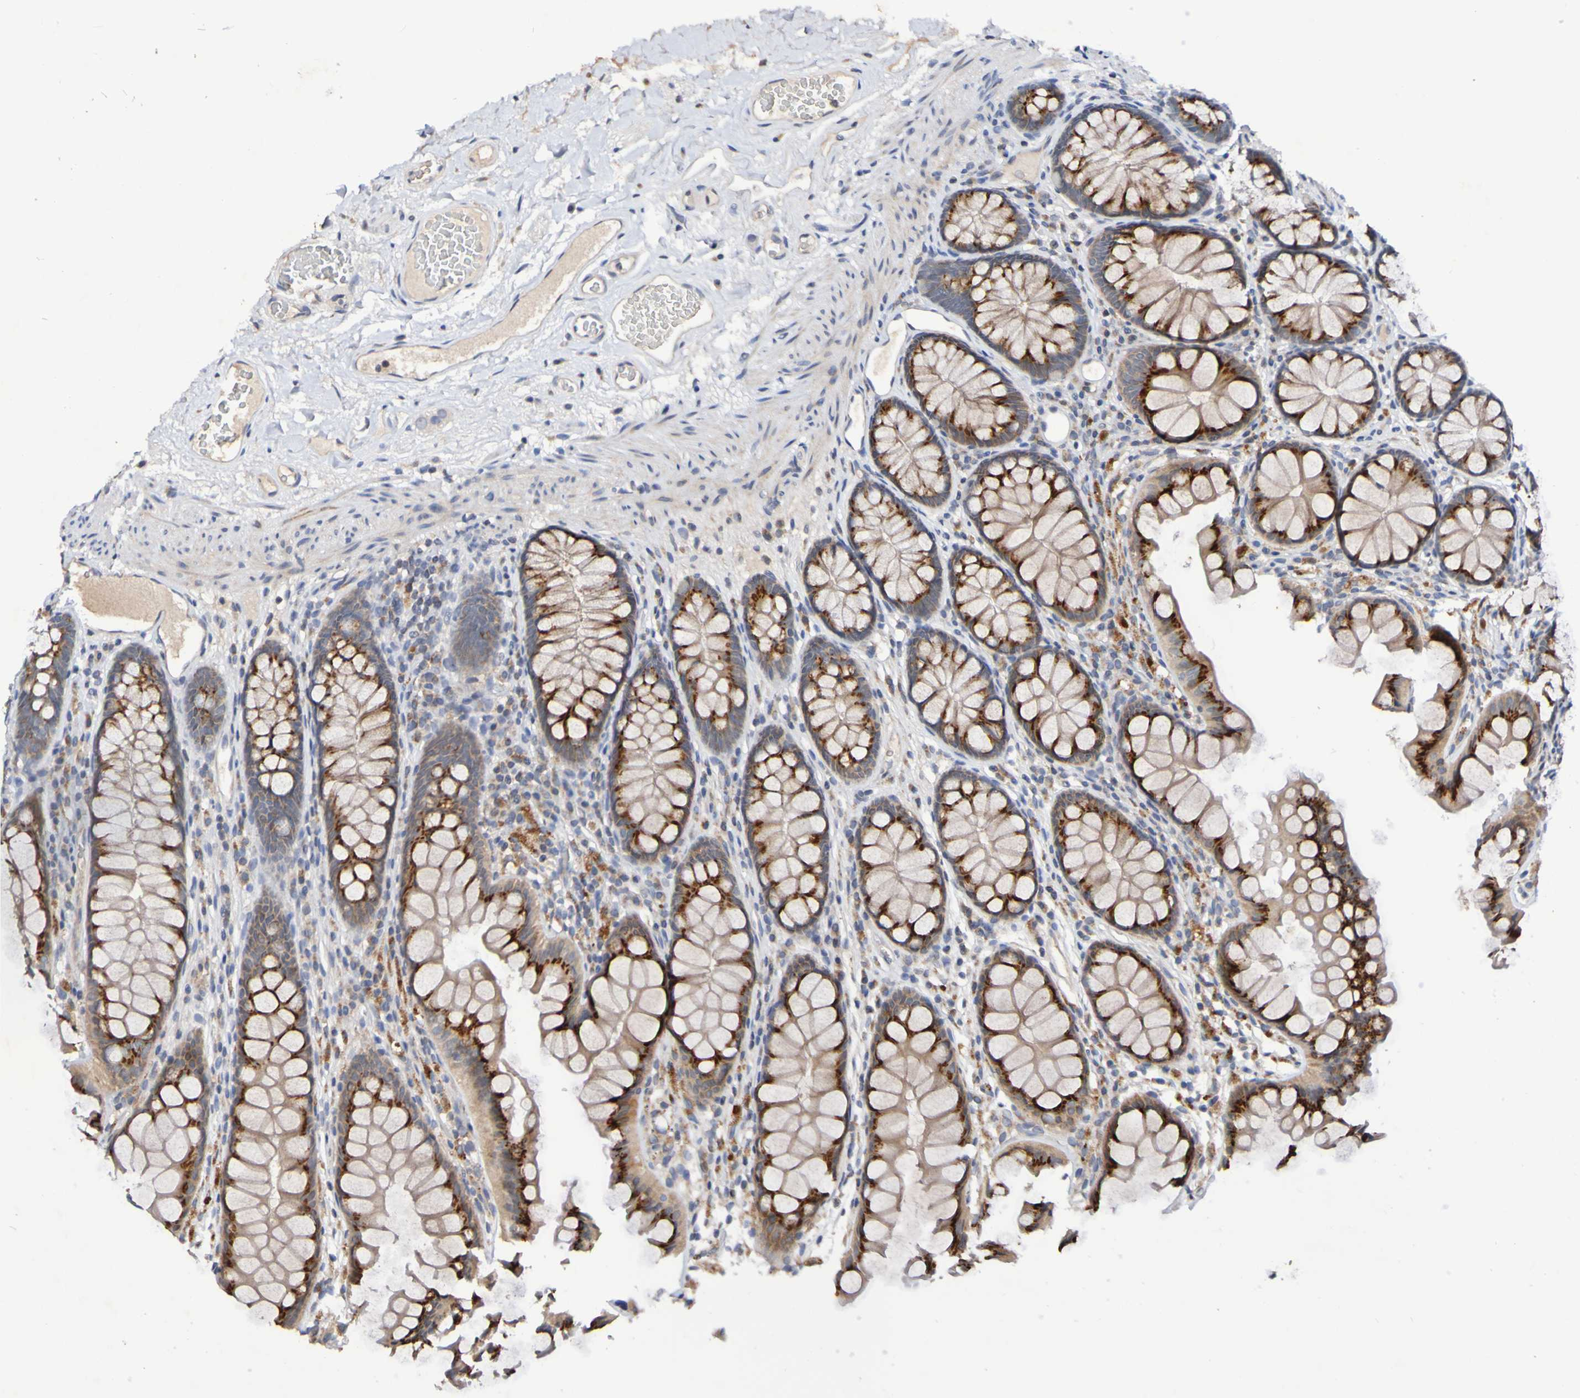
{"staining": {"intensity": "negative", "quantity": "none", "location": "none"}, "tissue": "colon", "cell_type": "Endothelial cells", "image_type": "normal", "snomed": [{"axis": "morphology", "description": "Normal tissue, NOS"}, {"axis": "topography", "description": "Colon"}], "caption": "IHC image of benign colon stained for a protein (brown), which demonstrates no staining in endothelial cells.", "gene": "PTP4A2", "patient": {"sex": "female", "age": 55}}